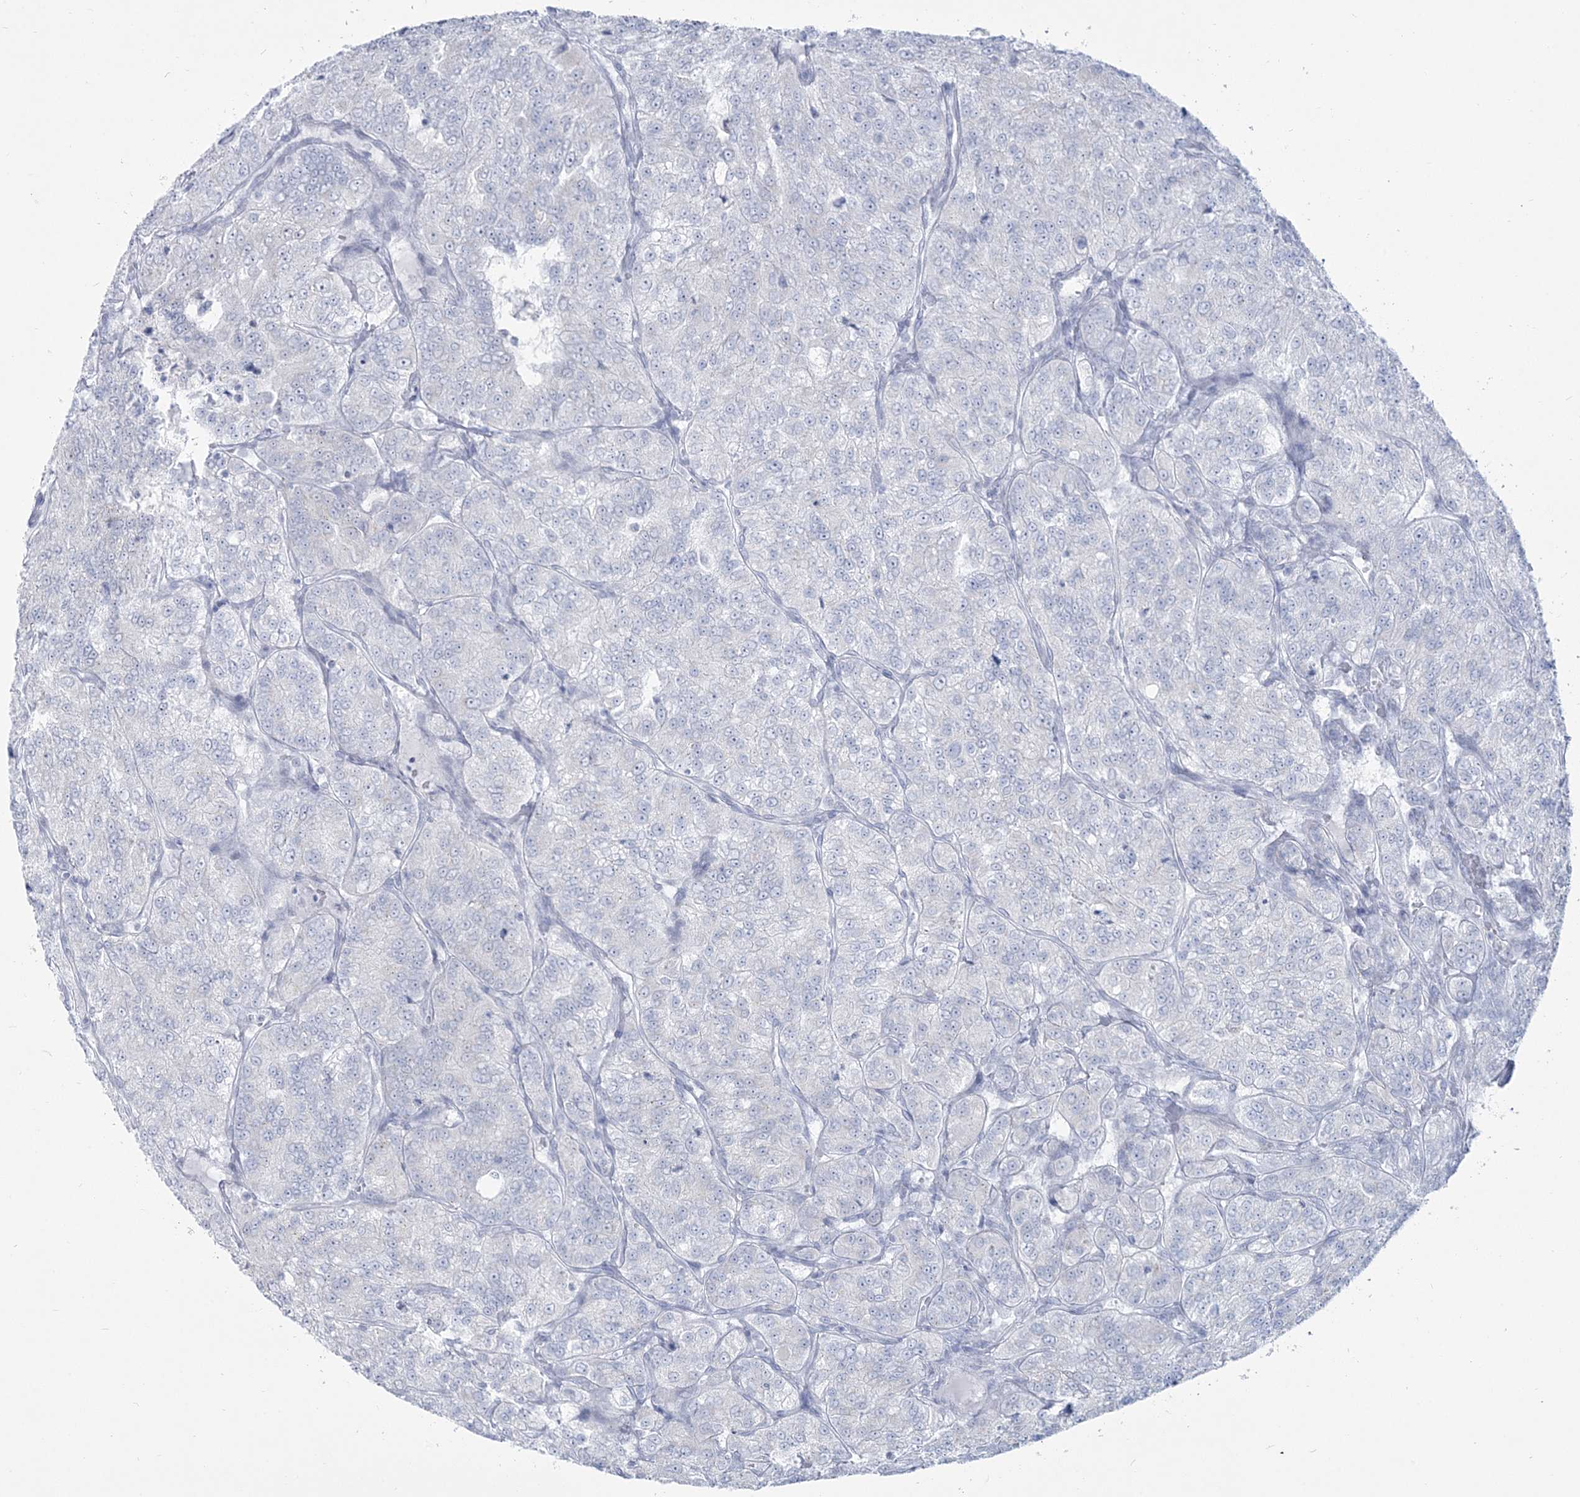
{"staining": {"intensity": "negative", "quantity": "none", "location": "none"}, "tissue": "renal cancer", "cell_type": "Tumor cells", "image_type": "cancer", "snomed": [{"axis": "morphology", "description": "Adenocarcinoma, NOS"}, {"axis": "topography", "description": "Kidney"}], "caption": "An IHC image of renal cancer is shown. There is no staining in tumor cells of renal cancer. Brightfield microscopy of IHC stained with DAB (brown) and hematoxylin (blue), captured at high magnification.", "gene": "ZNF843", "patient": {"sex": "female", "age": 63}}